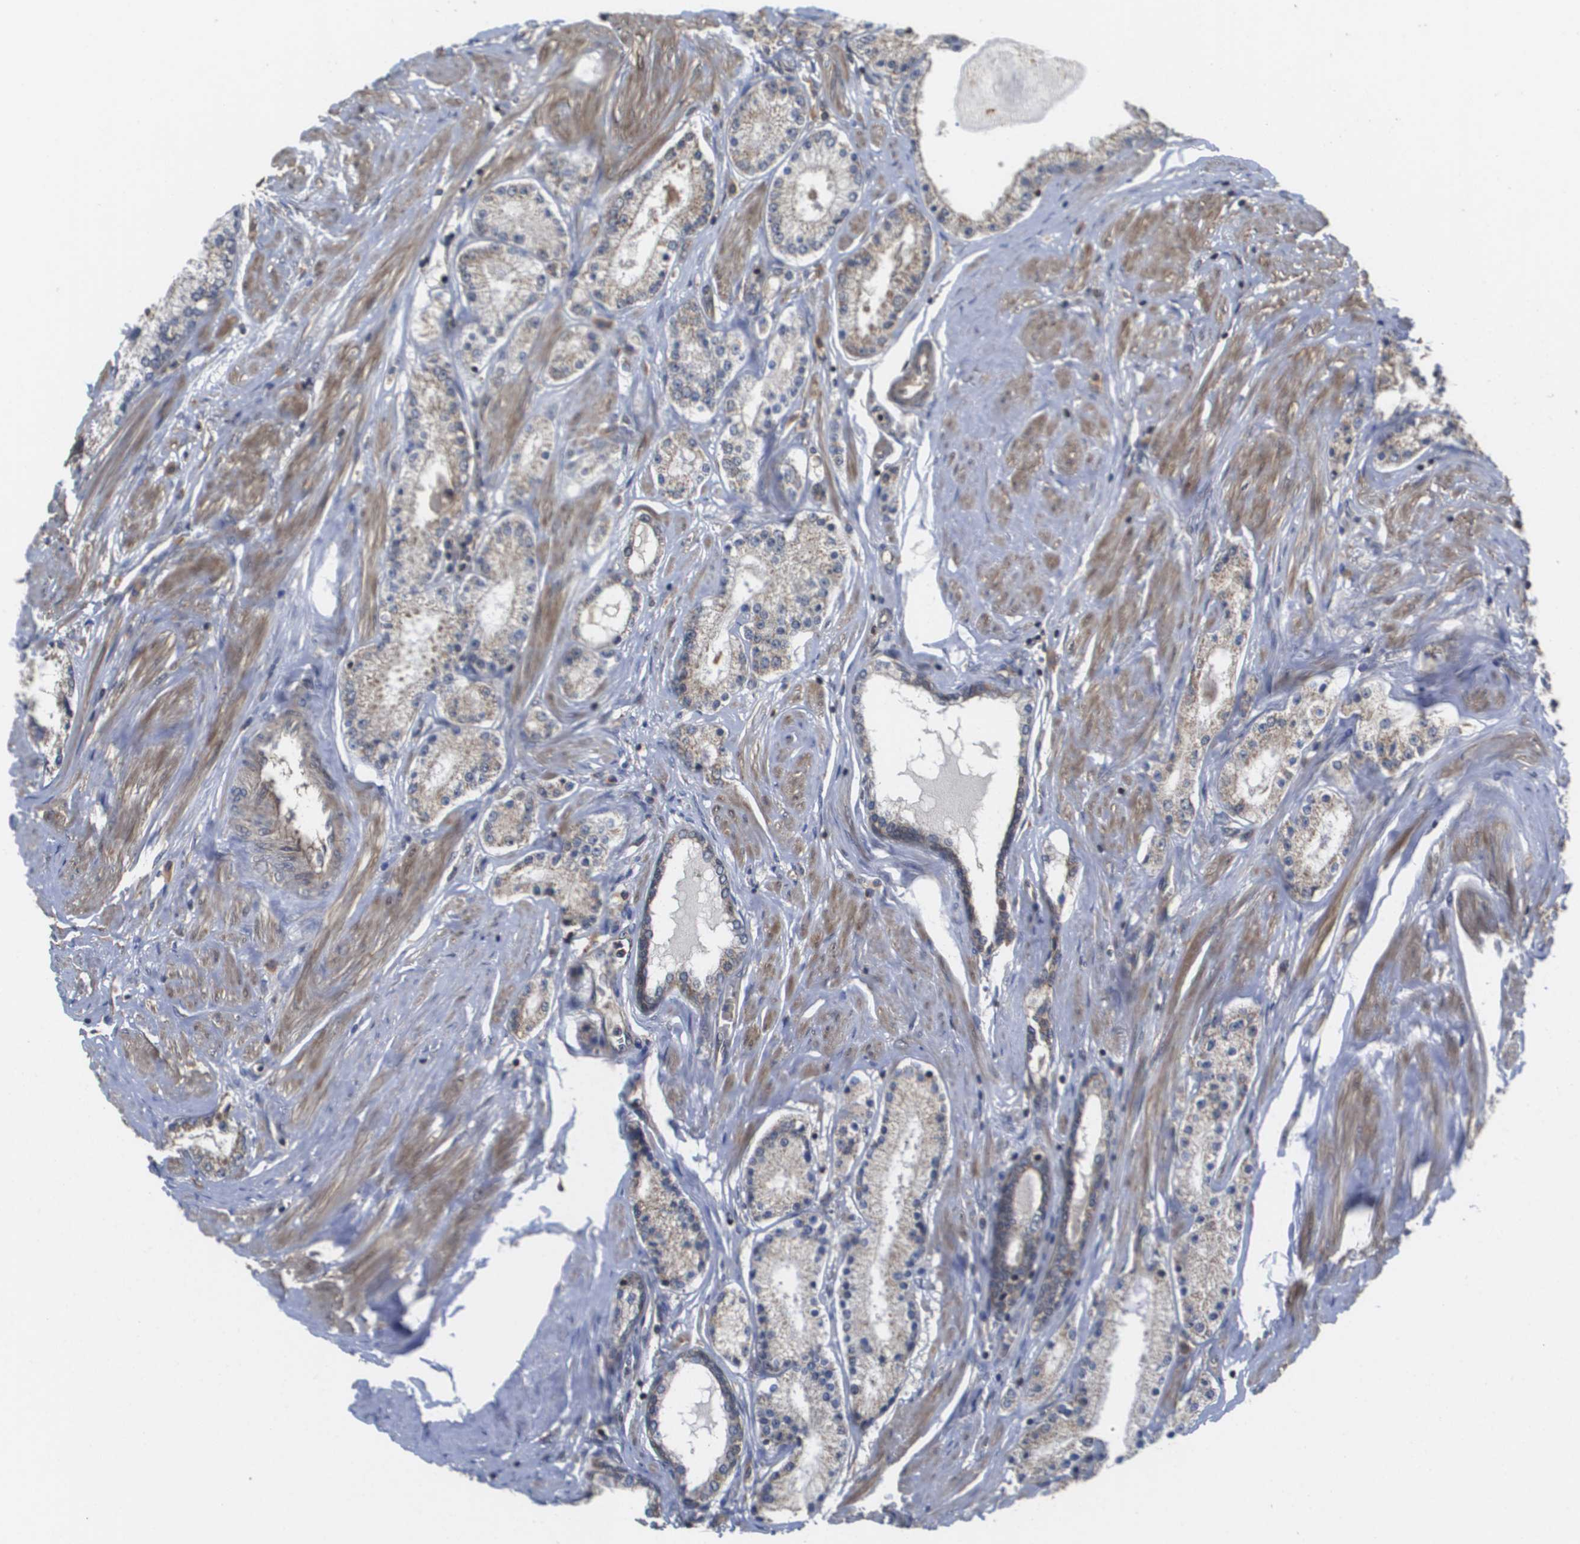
{"staining": {"intensity": "weak", "quantity": "25%-75%", "location": "cytoplasmic/membranous"}, "tissue": "prostate cancer", "cell_type": "Tumor cells", "image_type": "cancer", "snomed": [{"axis": "morphology", "description": "Adenocarcinoma, Low grade"}, {"axis": "topography", "description": "Prostate"}], "caption": "The histopathology image shows a brown stain indicating the presence of a protein in the cytoplasmic/membranous of tumor cells in prostate cancer (adenocarcinoma (low-grade)).", "gene": "RBM38", "patient": {"sex": "male", "age": 63}}